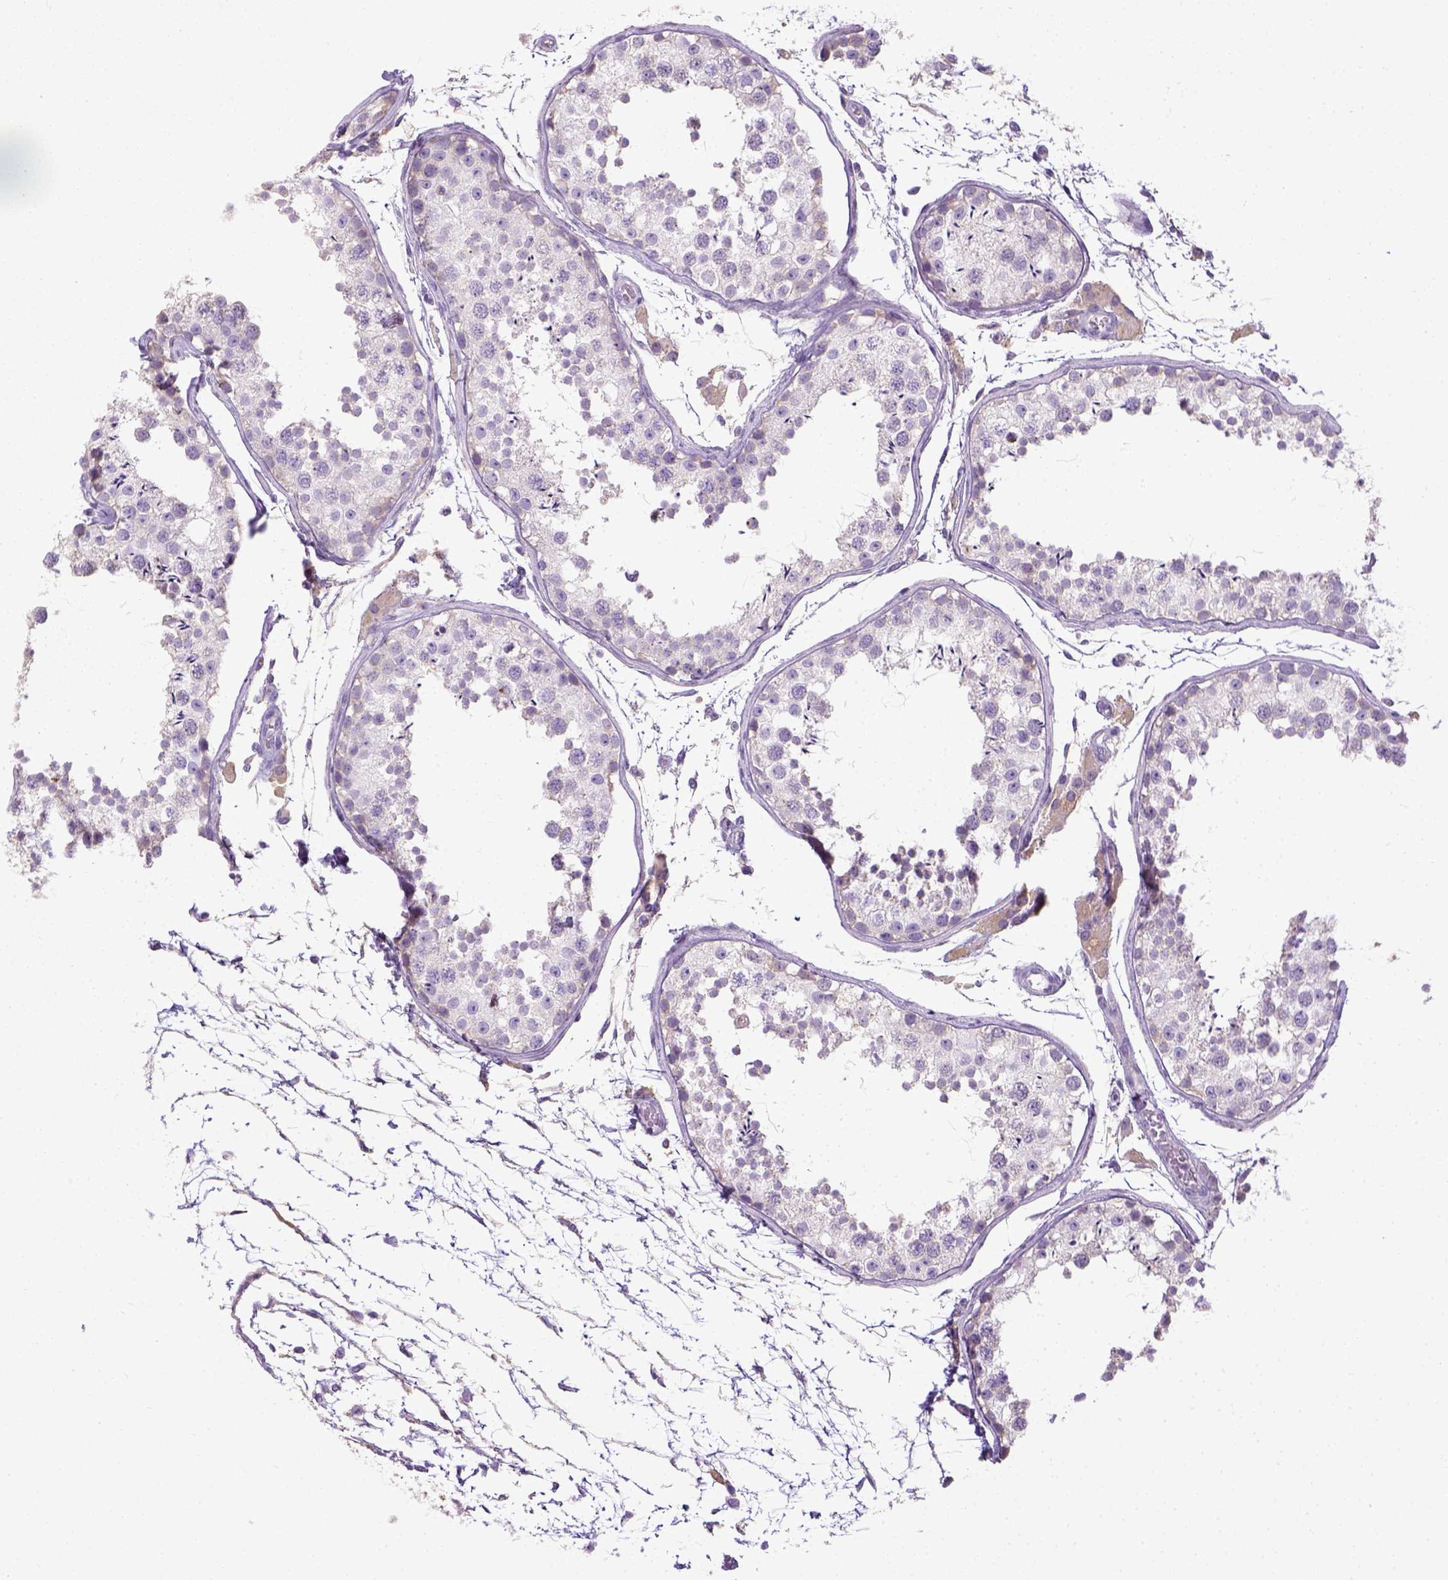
{"staining": {"intensity": "negative", "quantity": "none", "location": "none"}, "tissue": "testis", "cell_type": "Cells in seminiferous ducts", "image_type": "normal", "snomed": [{"axis": "morphology", "description": "Normal tissue, NOS"}, {"axis": "topography", "description": "Testis"}], "caption": "IHC image of normal testis stained for a protein (brown), which reveals no positivity in cells in seminiferous ducts. (DAB immunohistochemistry, high magnification).", "gene": "LGSN", "patient": {"sex": "male", "age": 29}}